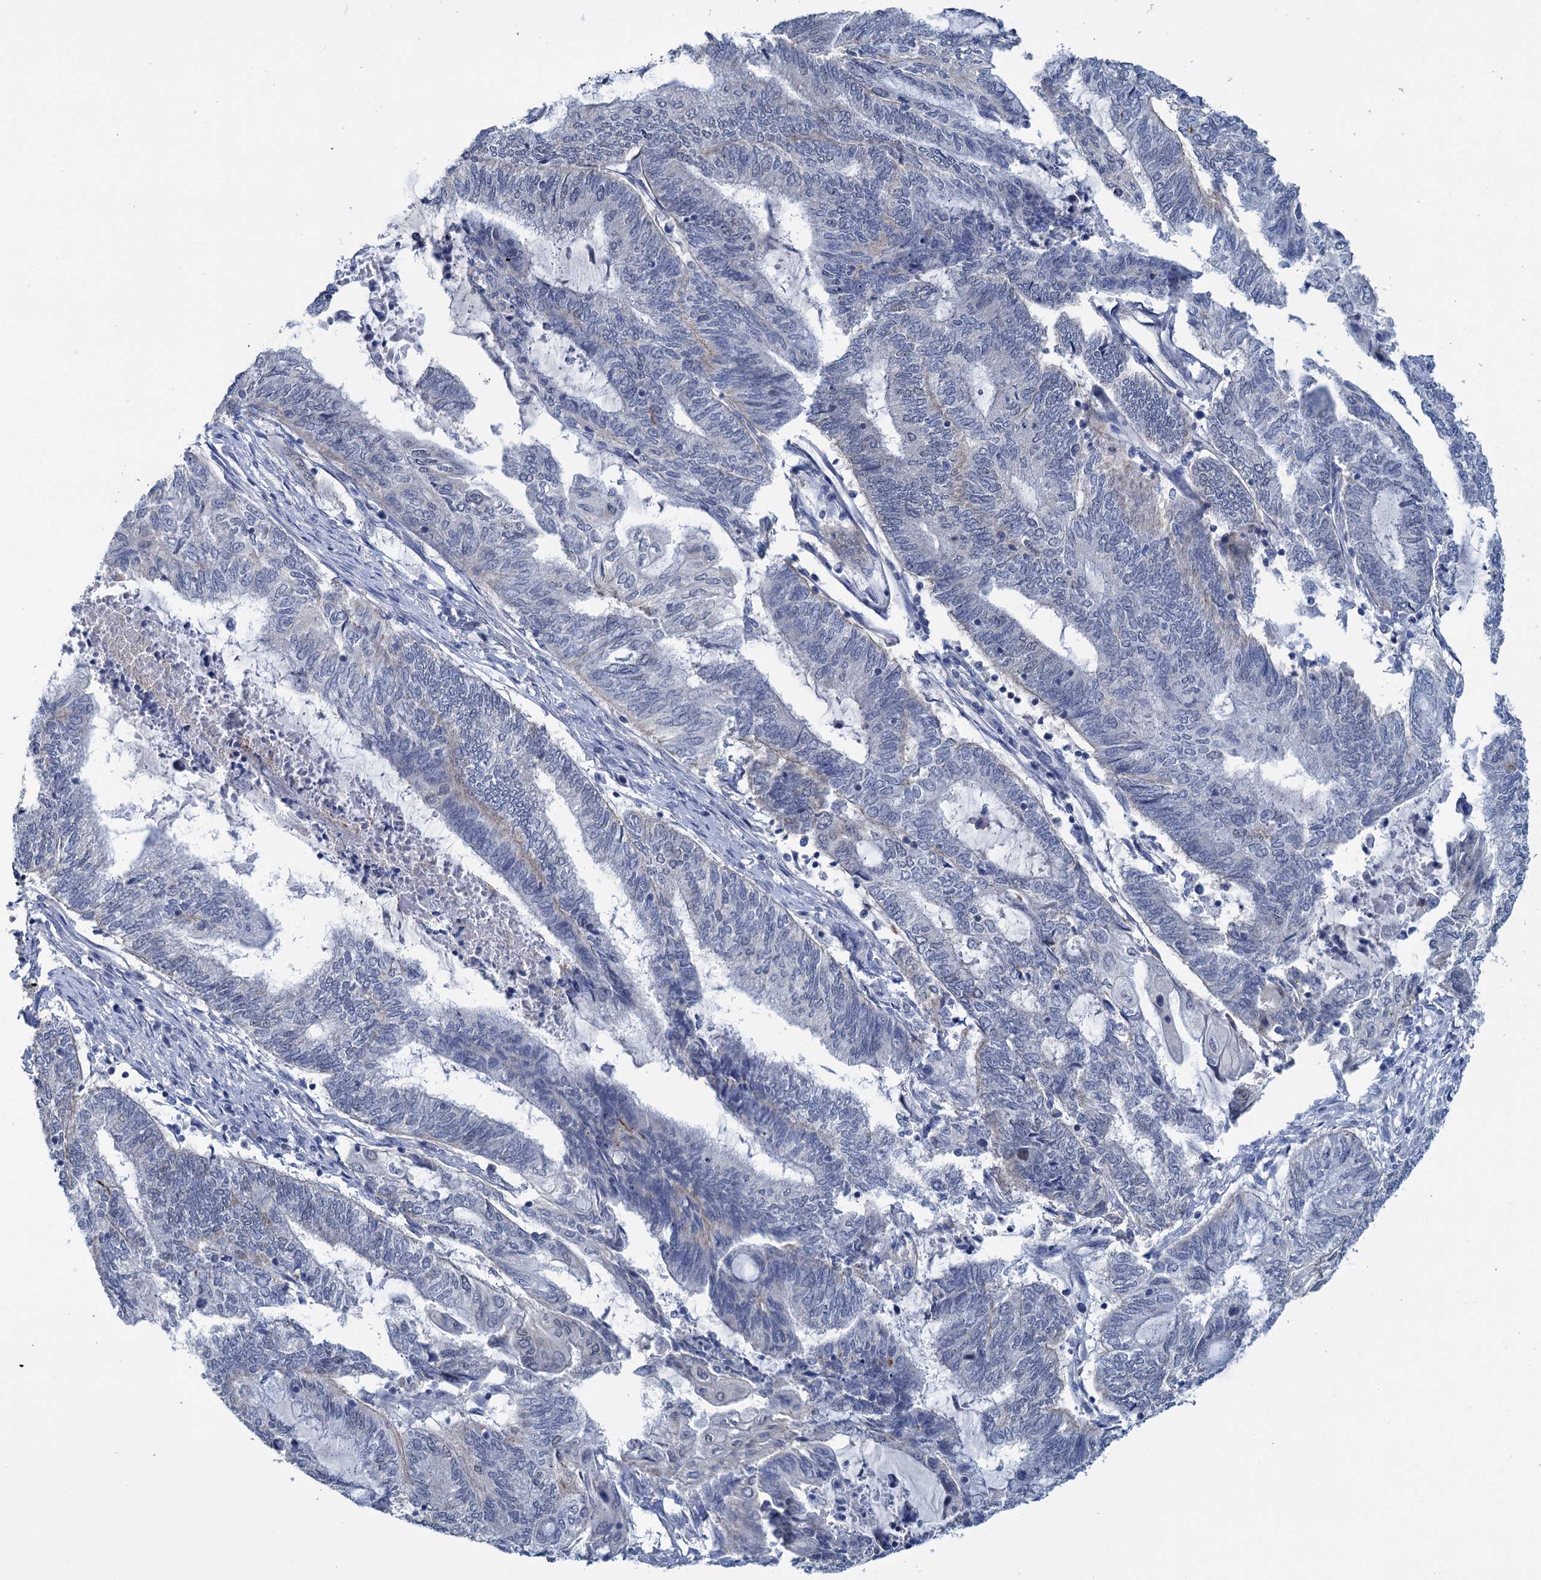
{"staining": {"intensity": "negative", "quantity": "none", "location": "none"}, "tissue": "endometrial cancer", "cell_type": "Tumor cells", "image_type": "cancer", "snomed": [{"axis": "morphology", "description": "Adenocarcinoma, NOS"}, {"axis": "topography", "description": "Uterus"}, {"axis": "topography", "description": "Endometrium"}], "caption": "Human endometrial adenocarcinoma stained for a protein using immunohistochemistry (IHC) exhibits no positivity in tumor cells.", "gene": "FAM111B", "patient": {"sex": "female", "age": 70}}